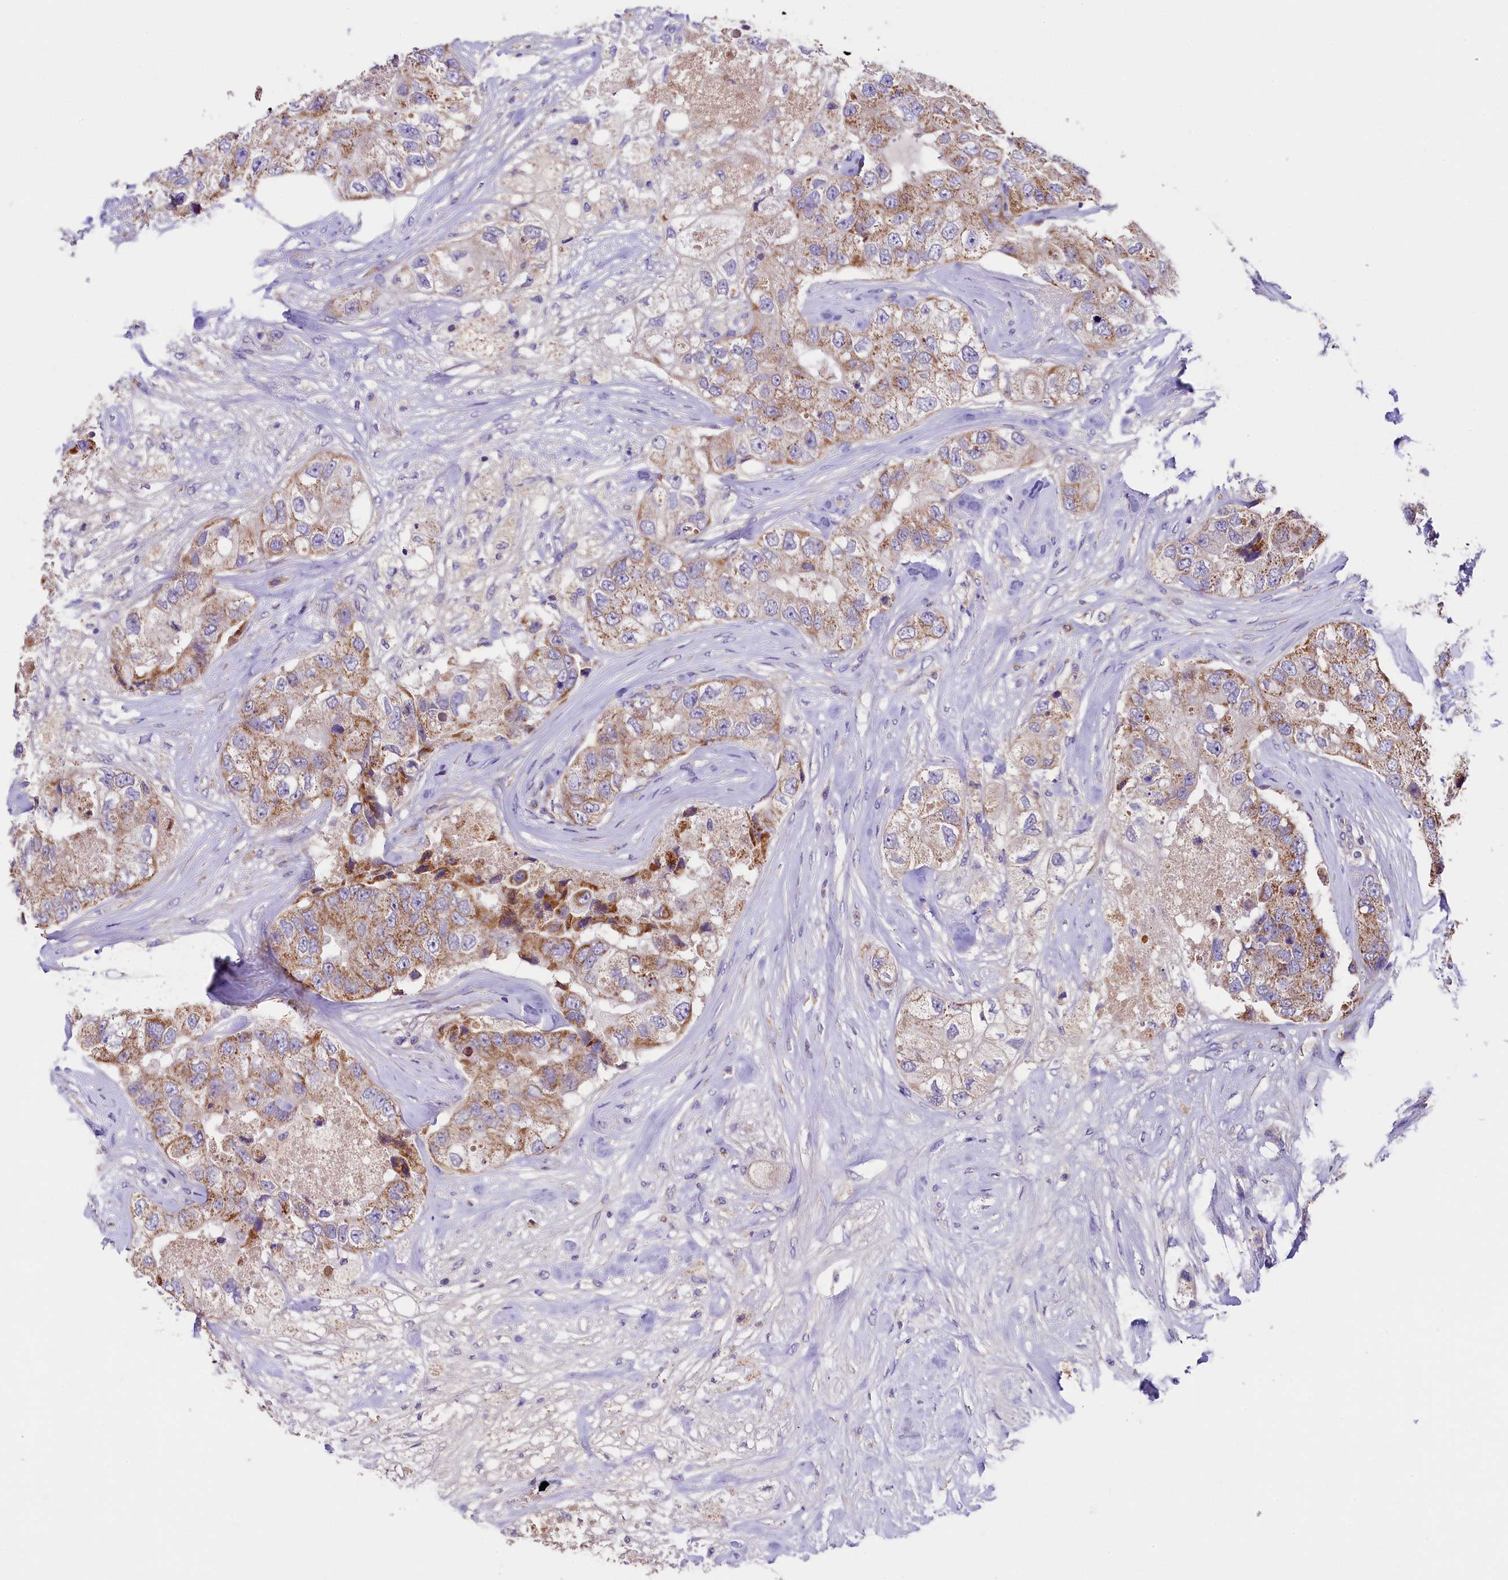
{"staining": {"intensity": "moderate", "quantity": ">75%", "location": "cytoplasmic/membranous"}, "tissue": "breast cancer", "cell_type": "Tumor cells", "image_type": "cancer", "snomed": [{"axis": "morphology", "description": "Duct carcinoma"}, {"axis": "topography", "description": "Breast"}], "caption": "An immunohistochemistry (IHC) micrograph of tumor tissue is shown. Protein staining in brown highlights moderate cytoplasmic/membranous positivity in breast cancer (invasive ductal carcinoma) within tumor cells.", "gene": "PMPCB", "patient": {"sex": "female", "age": 62}}